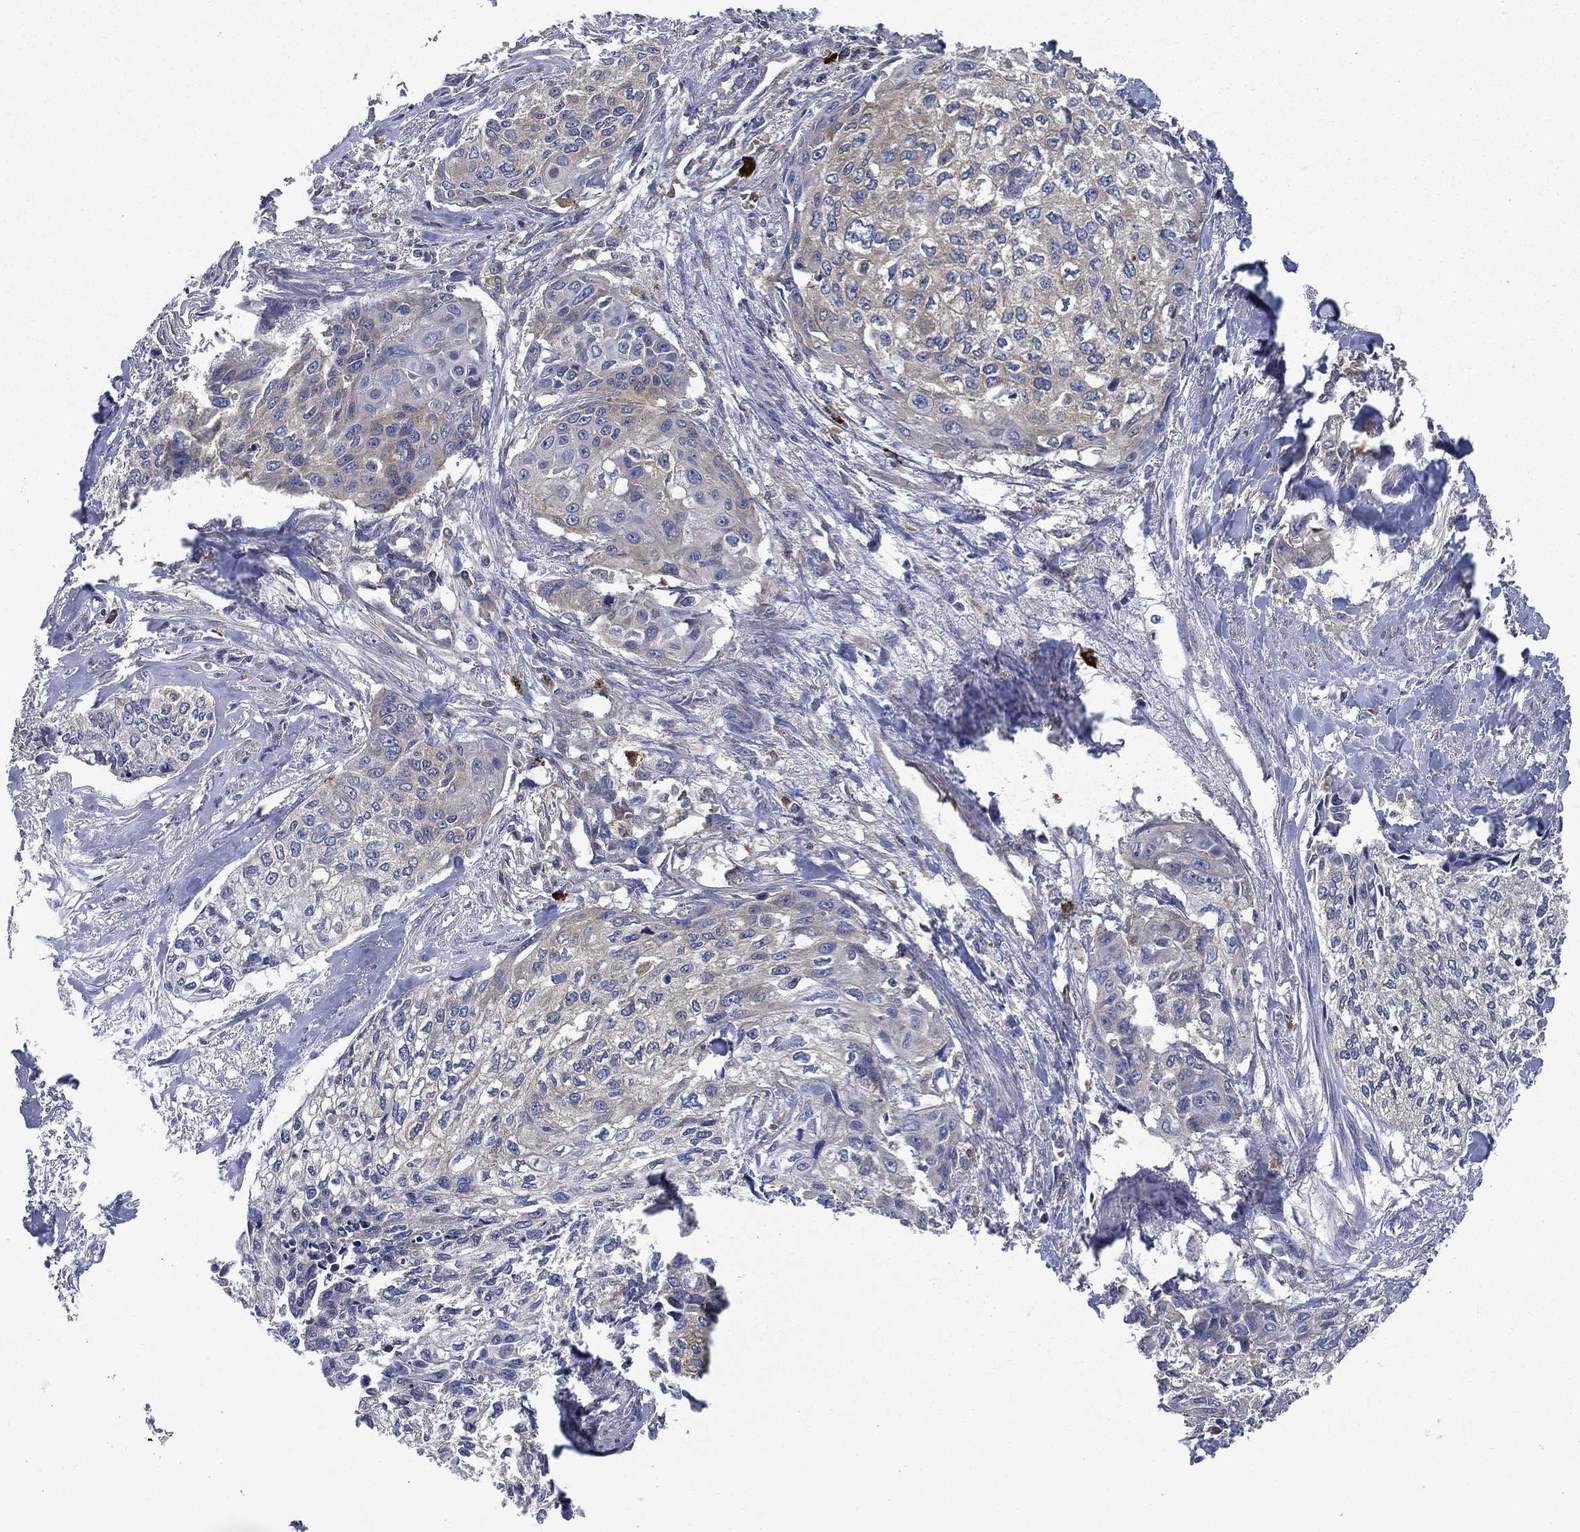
{"staining": {"intensity": "negative", "quantity": "none", "location": "none"}, "tissue": "cervical cancer", "cell_type": "Tumor cells", "image_type": "cancer", "snomed": [{"axis": "morphology", "description": "Squamous cell carcinoma, NOS"}, {"axis": "topography", "description": "Cervix"}], "caption": "The image demonstrates no significant staining in tumor cells of cervical cancer.", "gene": "SMPD3", "patient": {"sex": "female", "age": 58}}